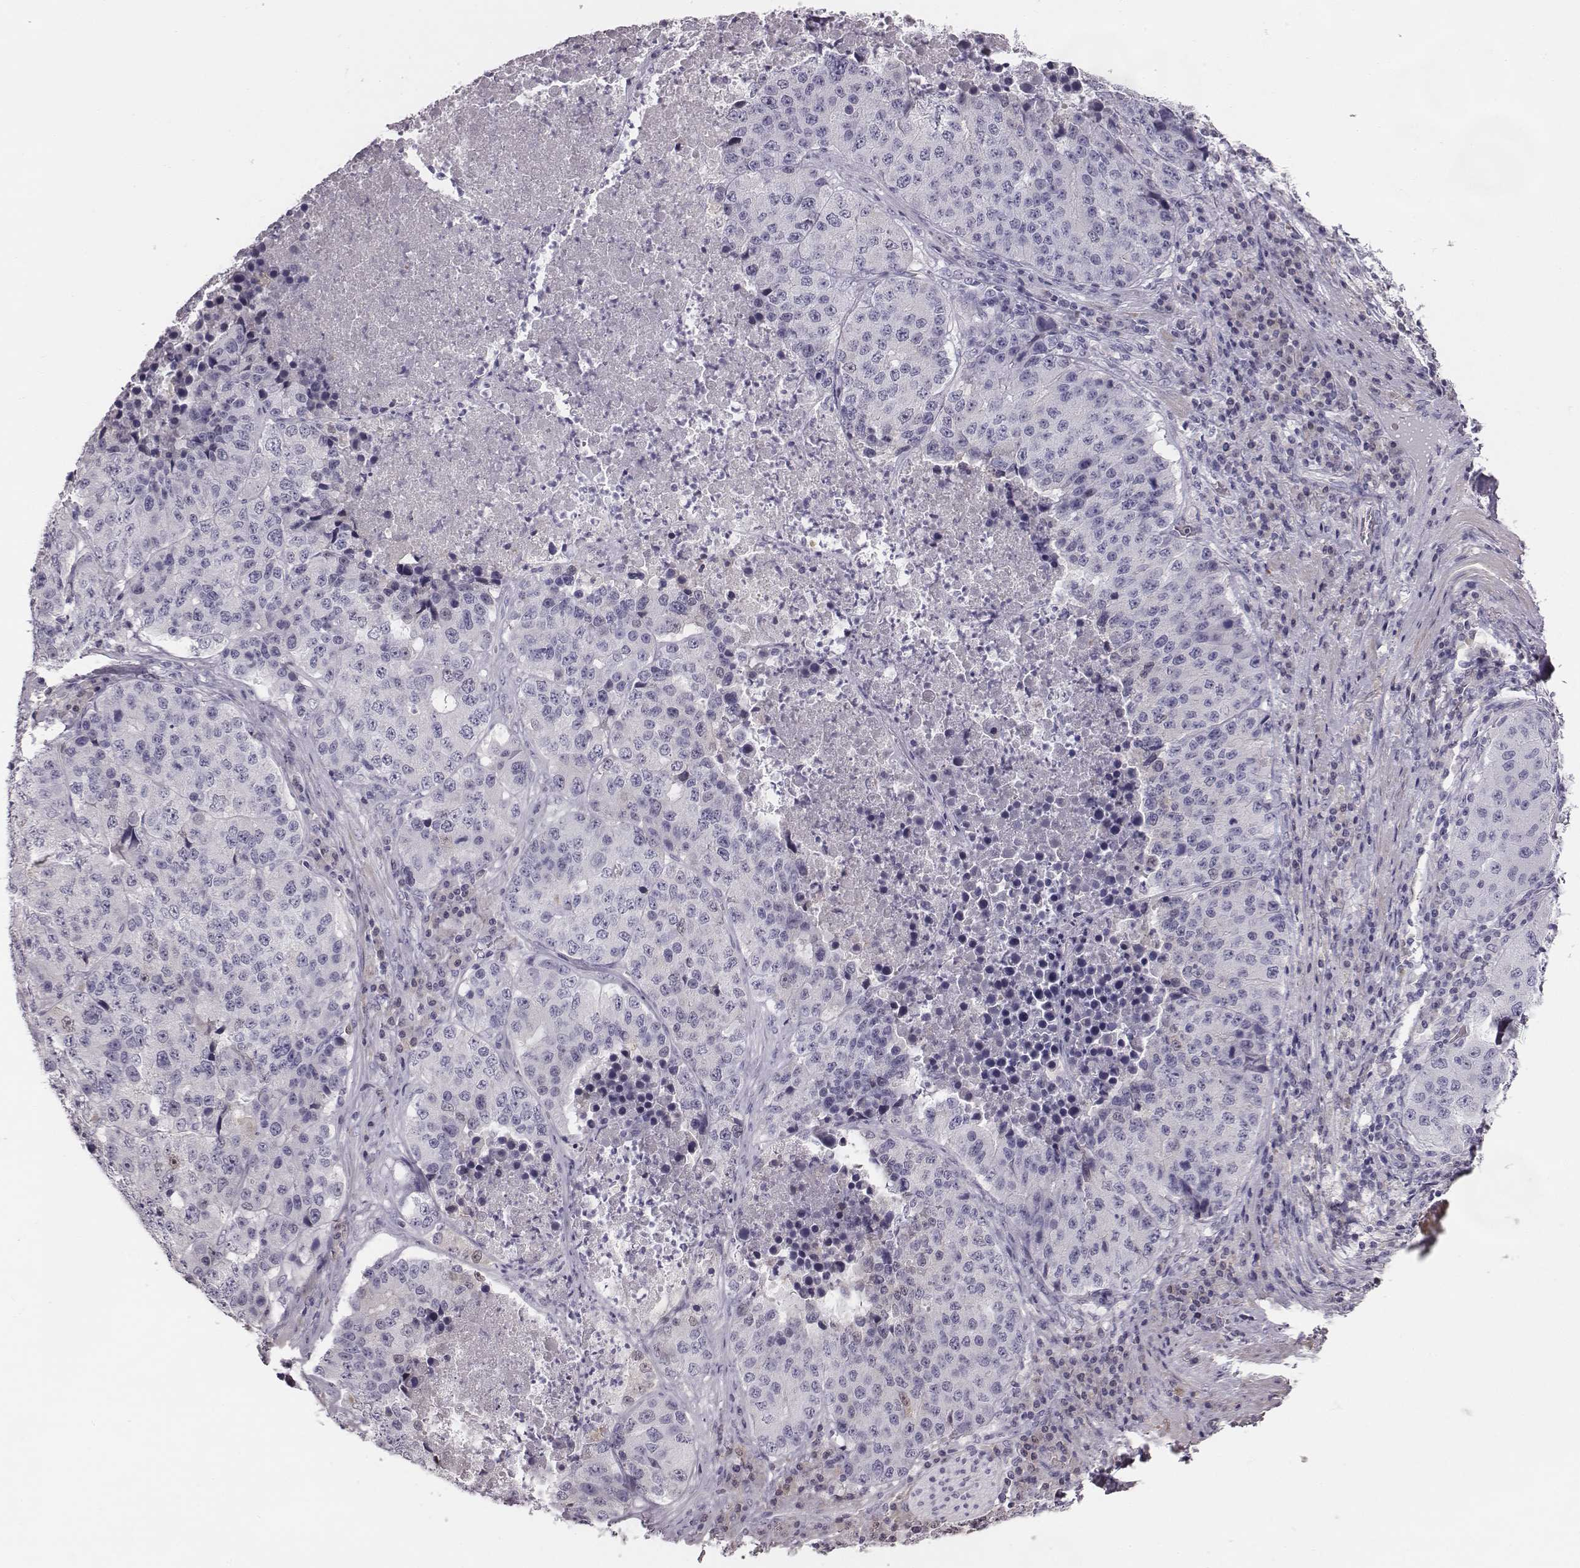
{"staining": {"intensity": "negative", "quantity": "none", "location": "none"}, "tissue": "stomach cancer", "cell_type": "Tumor cells", "image_type": "cancer", "snomed": [{"axis": "morphology", "description": "Adenocarcinoma, NOS"}, {"axis": "topography", "description": "Stomach"}], "caption": "High power microscopy micrograph of an IHC micrograph of stomach cancer, revealing no significant staining in tumor cells.", "gene": "CRISP1", "patient": {"sex": "male", "age": 71}}